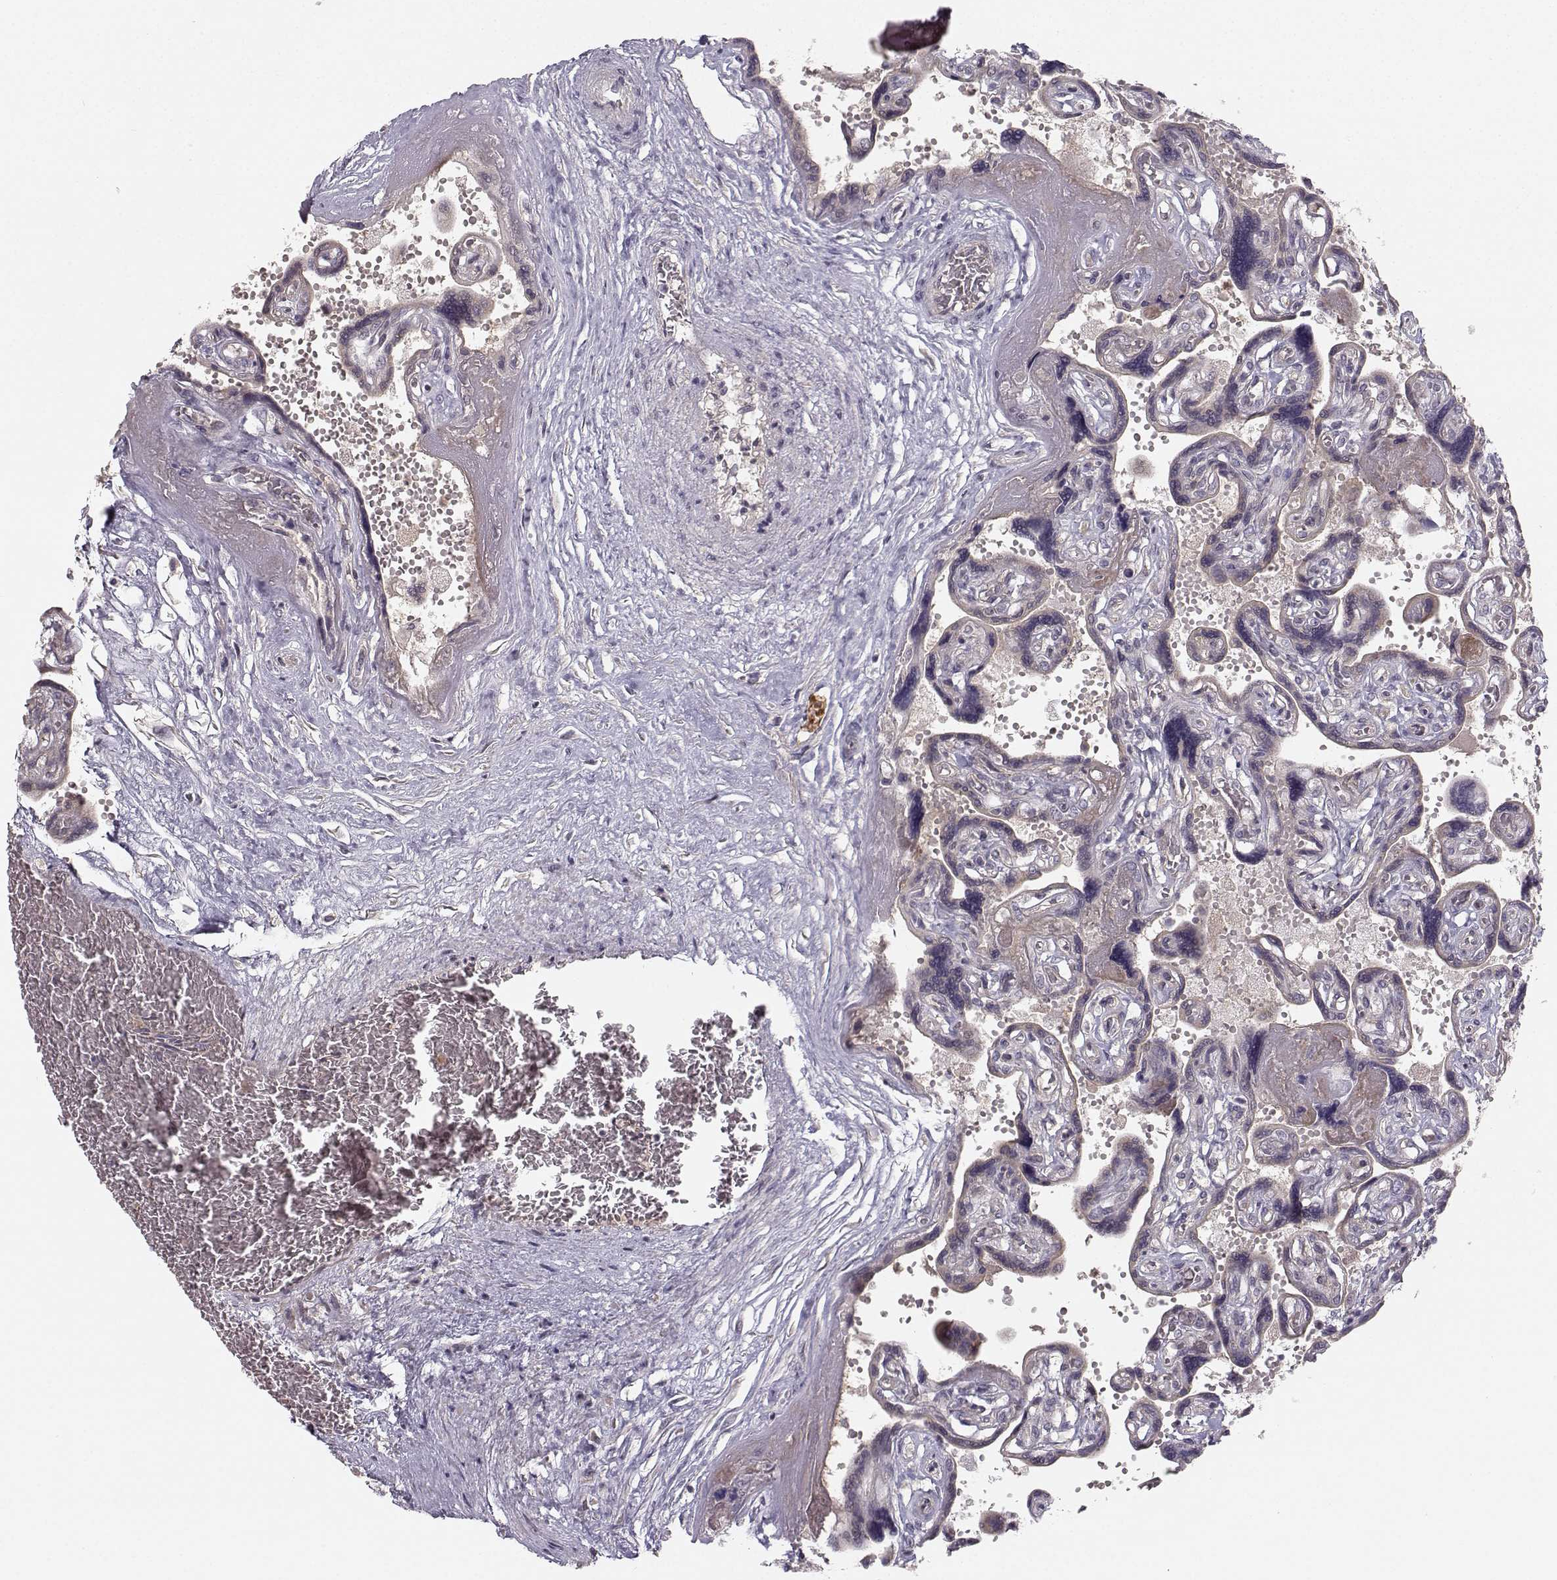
{"staining": {"intensity": "negative", "quantity": "none", "location": "none"}, "tissue": "placenta", "cell_type": "Decidual cells", "image_type": "normal", "snomed": [{"axis": "morphology", "description": "Normal tissue, NOS"}, {"axis": "topography", "description": "Placenta"}], "caption": "This is a micrograph of immunohistochemistry staining of benign placenta, which shows no positivity in decidual cells. (DAB immunohistochemistry (IHC), high magnification).", "gene": "OPRD1", "patient": {"sex": "female", "age": 32}}